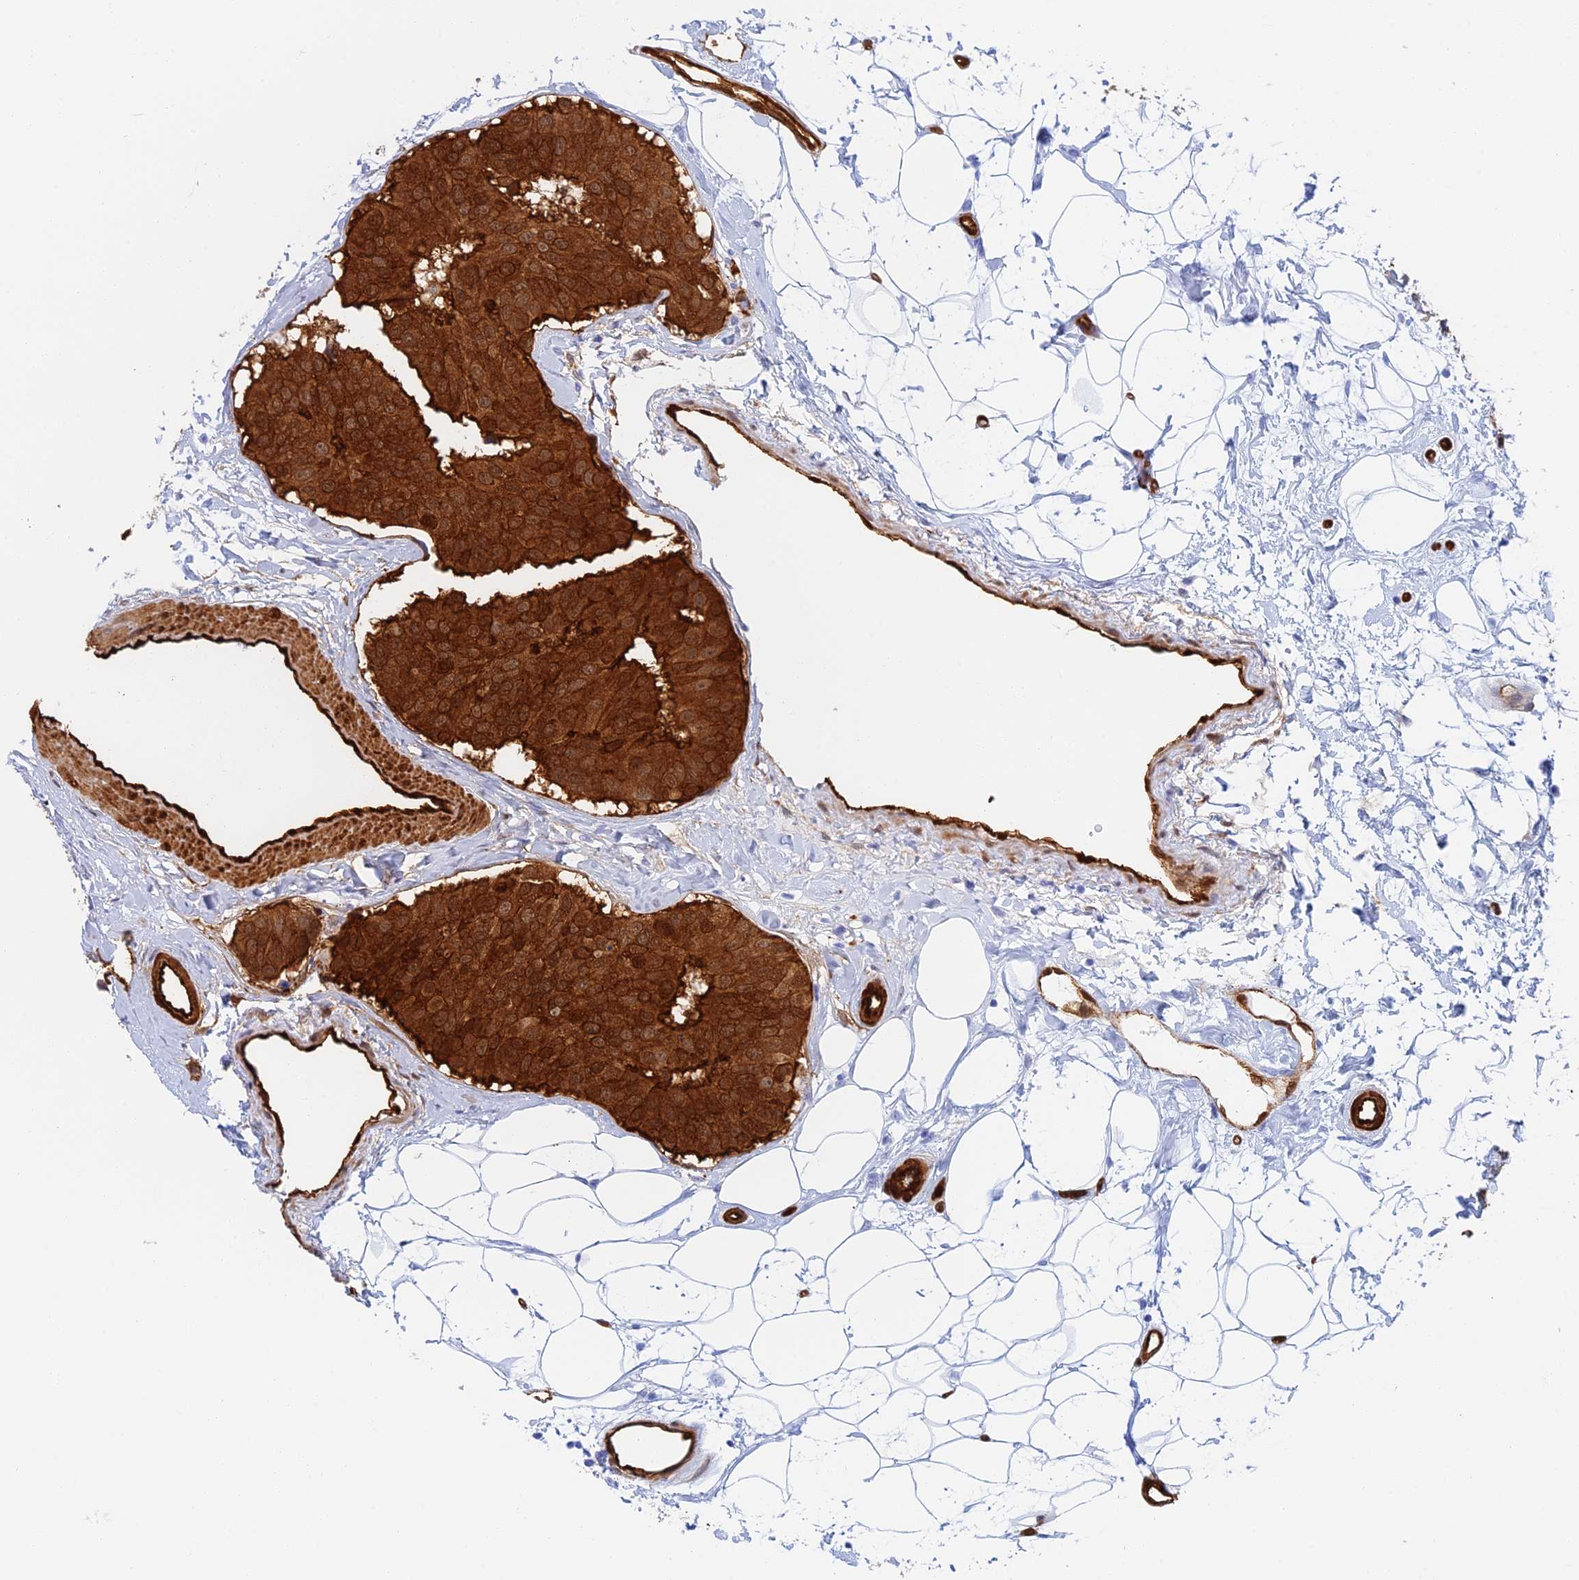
{"staining": {"intensity": "strong", "quantity": ">75%", "location": "cytoplasmic/membranous"}, "tissue": "breast cancer", "cell_type": "Tumor cells", "image_type": "cancer", "snomed": [{"axis": "morphology", "description": "Normal tissue, NOS"}, {"axis": "morphology", "description": "Duct carcinoma"}, {"axis": "topography", "description": "Breast"}], "caption": "A photomicrograph of invasive ductal carcinoma (breast) stained for a protein reveals strong cytoplasmic/membranous brown staining in tumor cells.", "gene": "CRIP2", "patient": {"sex": "female", "age": 39}}